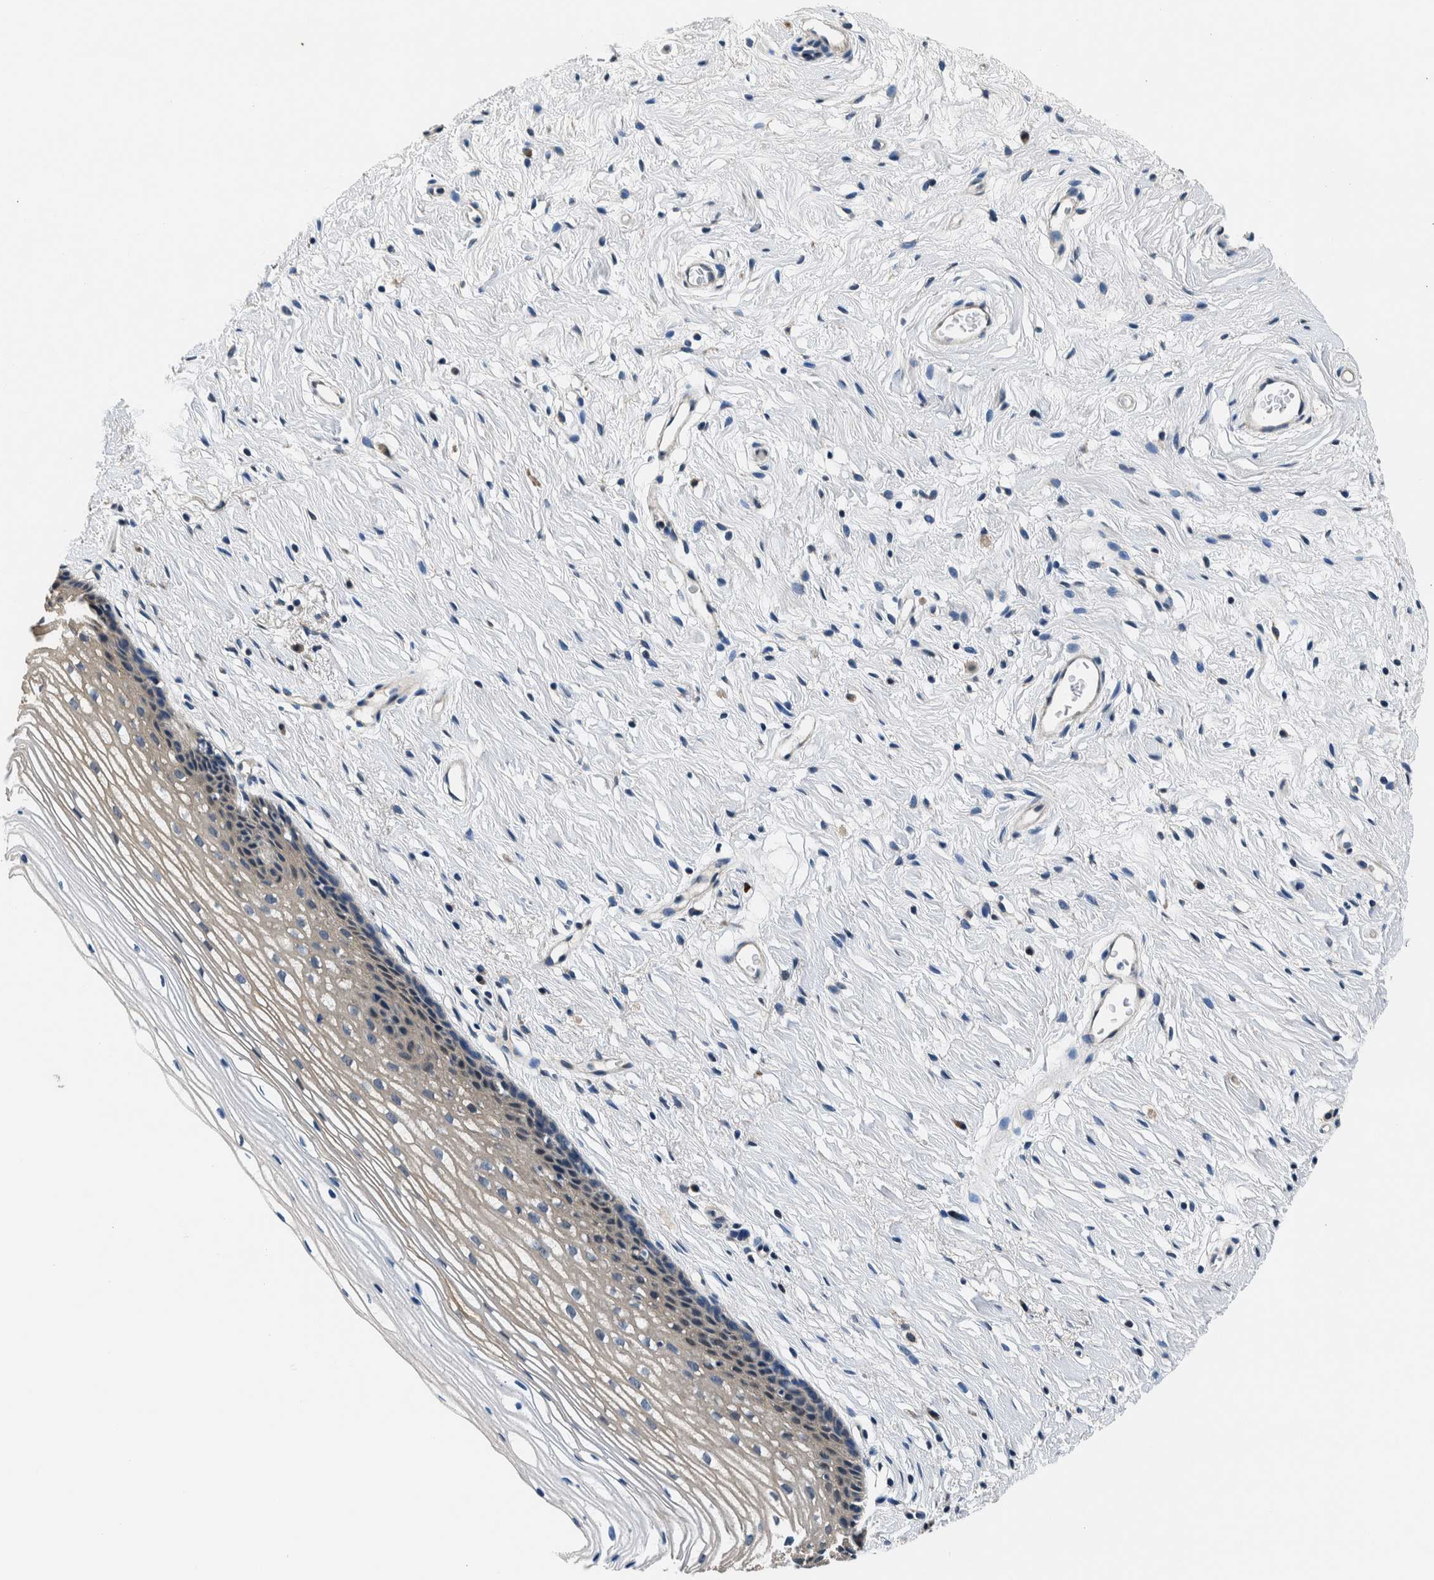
{"staining": {"intensity": "negative", "quantity": "none", "location": "none"}, "tissue": "cervix", "cell_type": "Glandular cells", "image_type": "normal", "snomed": [{"axis": "morphology", "description": "Normal tissue, NOS"}, {"axis": "topography", "description": "Cervix"}], "caption": "Human cervix stained for a protein using immunohistochemistry exhibits no staining in glandular cells.", "gene": "NIBAN2", "patient": {"sex": "female", "age": 77}}